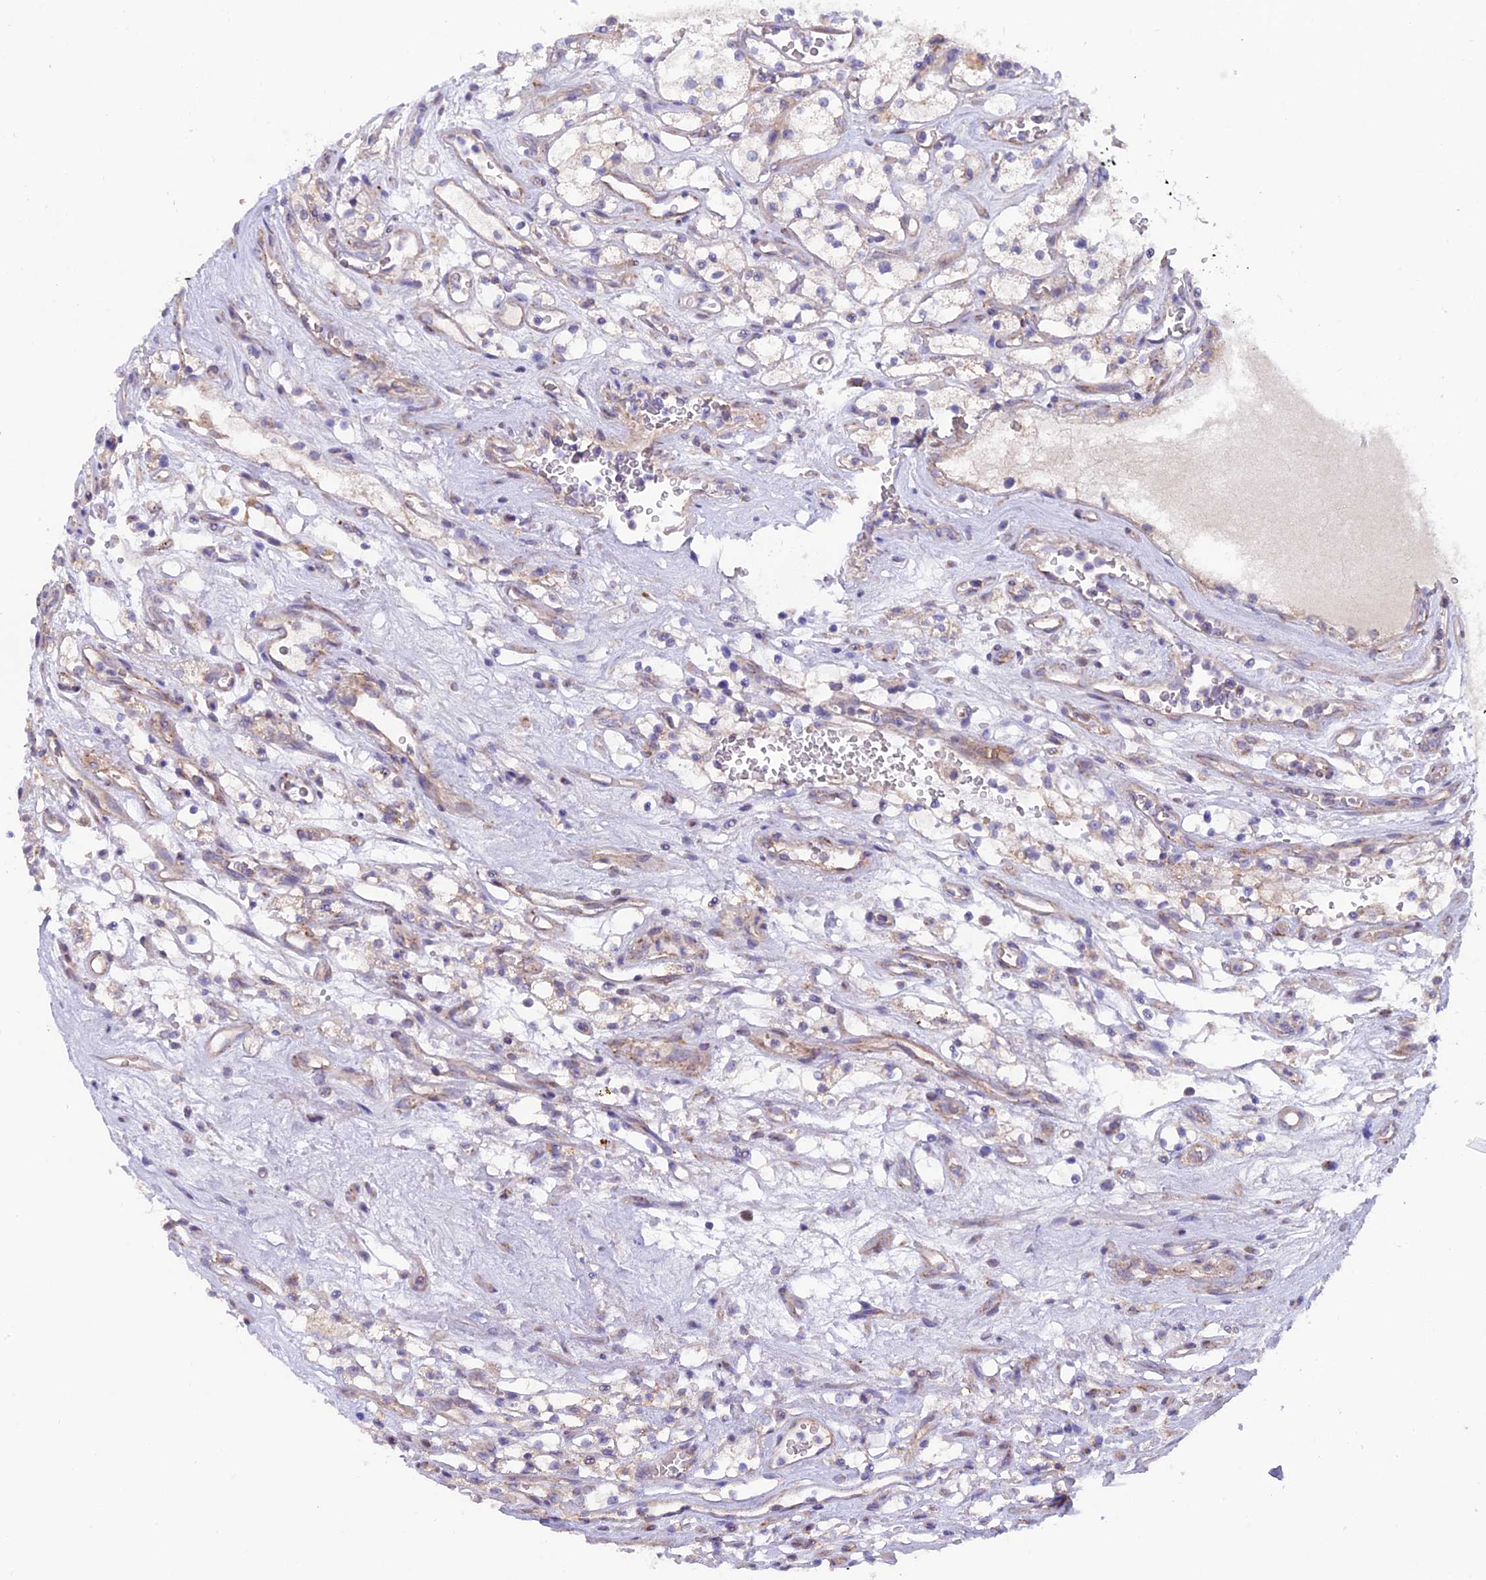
{"staining": {"intensity": "negative", "quantity": "none", "location": "none"}, "tissue": "renal cancer", "cell_type": "Tumor cells", "image_type": "cancer", "snomed": [{"axis": "morphology", "description": "Adenocarcinoma, NOS"}, {"axis": "topography", "description": "Kidney"}], "caption": "Immunohistochemical staining of adenocarcinoma (renal) reveals no significant expression in tumor cells.", "gene": "ETFDH", "patient": {"sex": "female", "age": 69}}